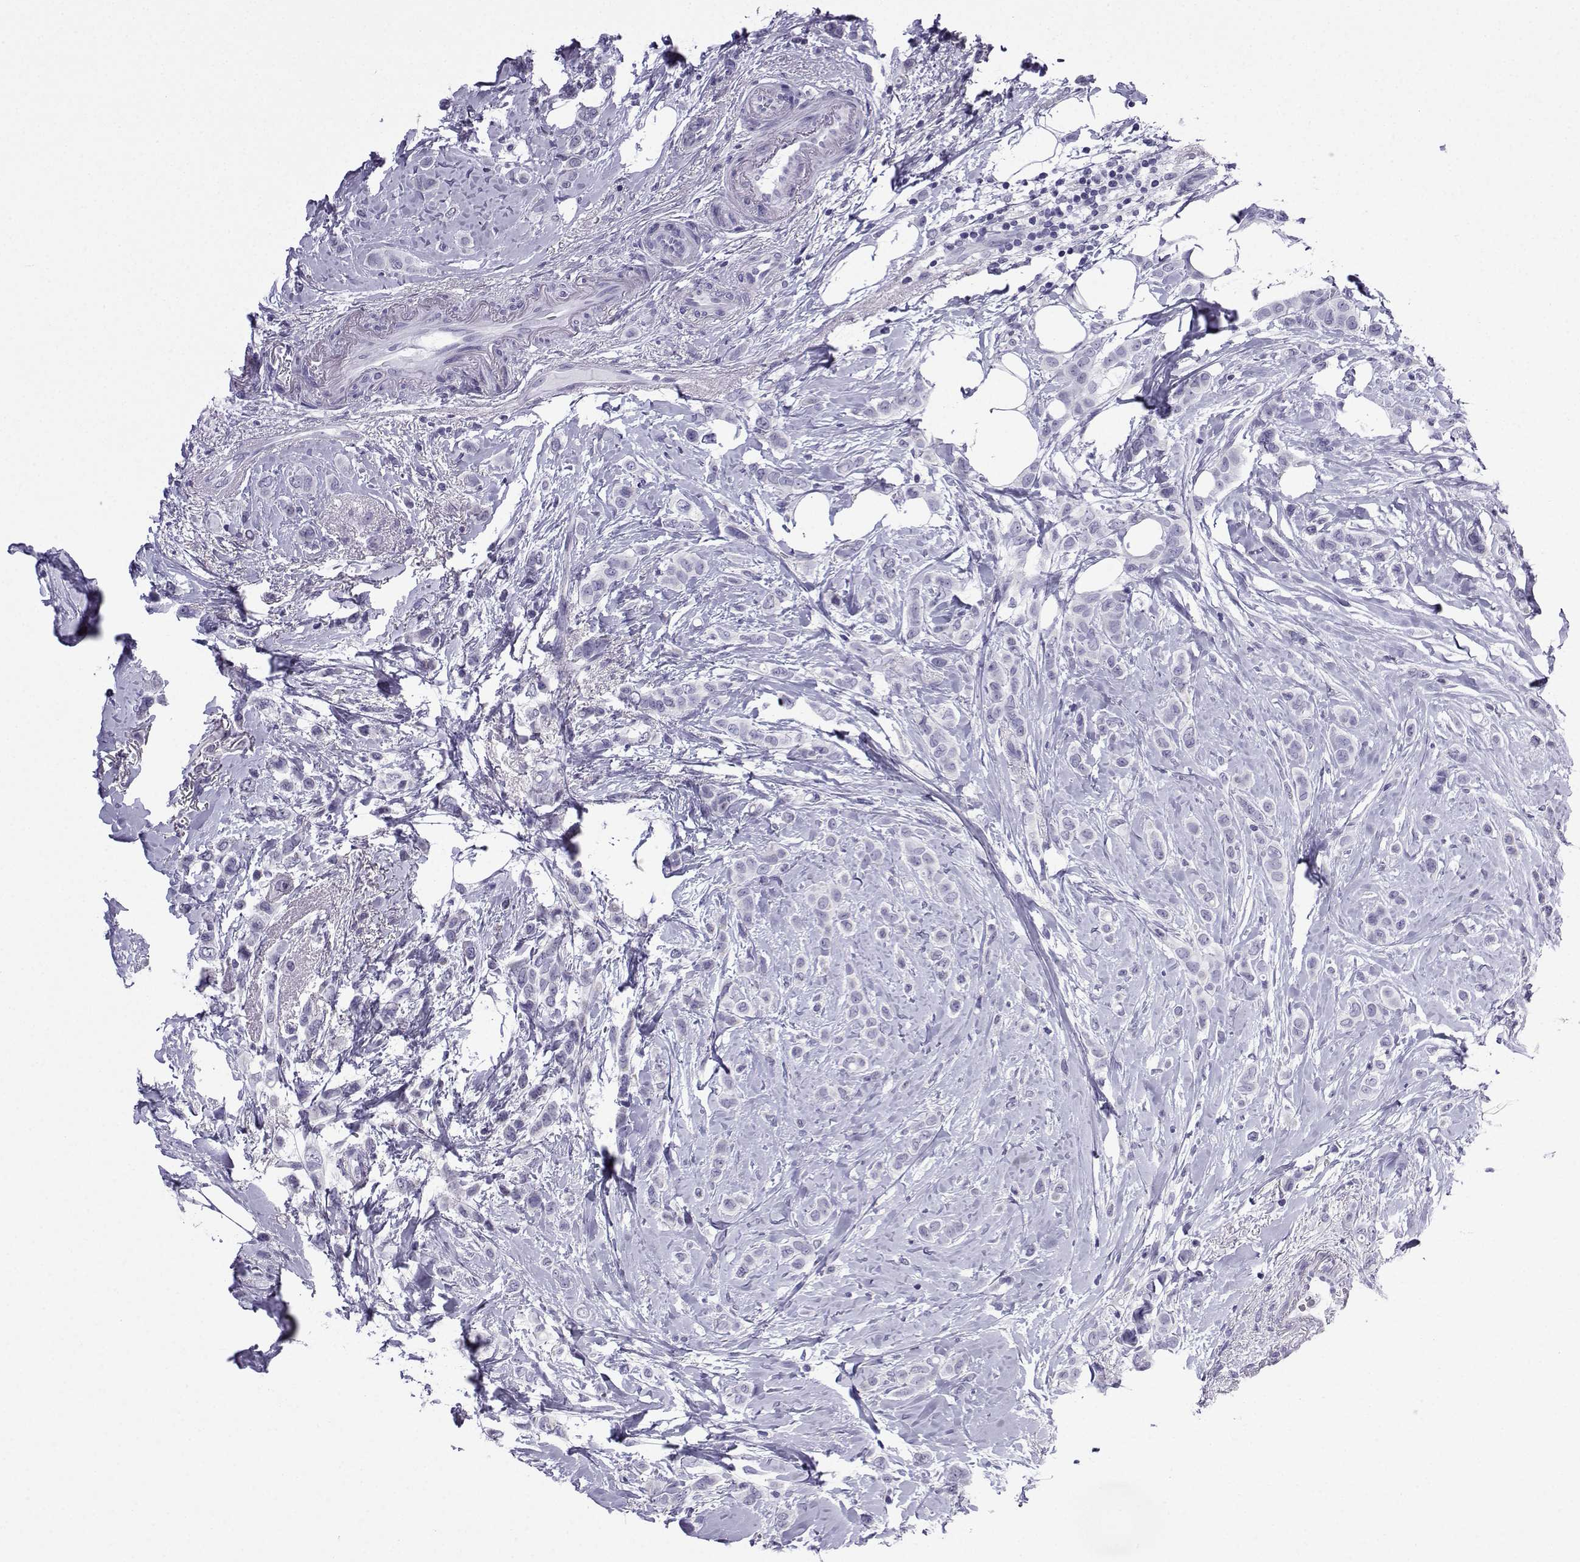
{"staining": {"intensity": "negative", "quantity": "none", "location": "none"}, "tissue": "breast cancer", "cell_type": "Tumor cells", "image_type": "cancer", "snomed": [{"axis": "morphology", "description": "Lobular carcinoma"}, {"axis": "topography", "description": "Breast"}], "caption": "Protein analysis of breast cancer (lobular carcinoma) shows no significant expression in tumor cells.", "gene": "ACRBP", "patient": {"sex": "female", "age": 66}}